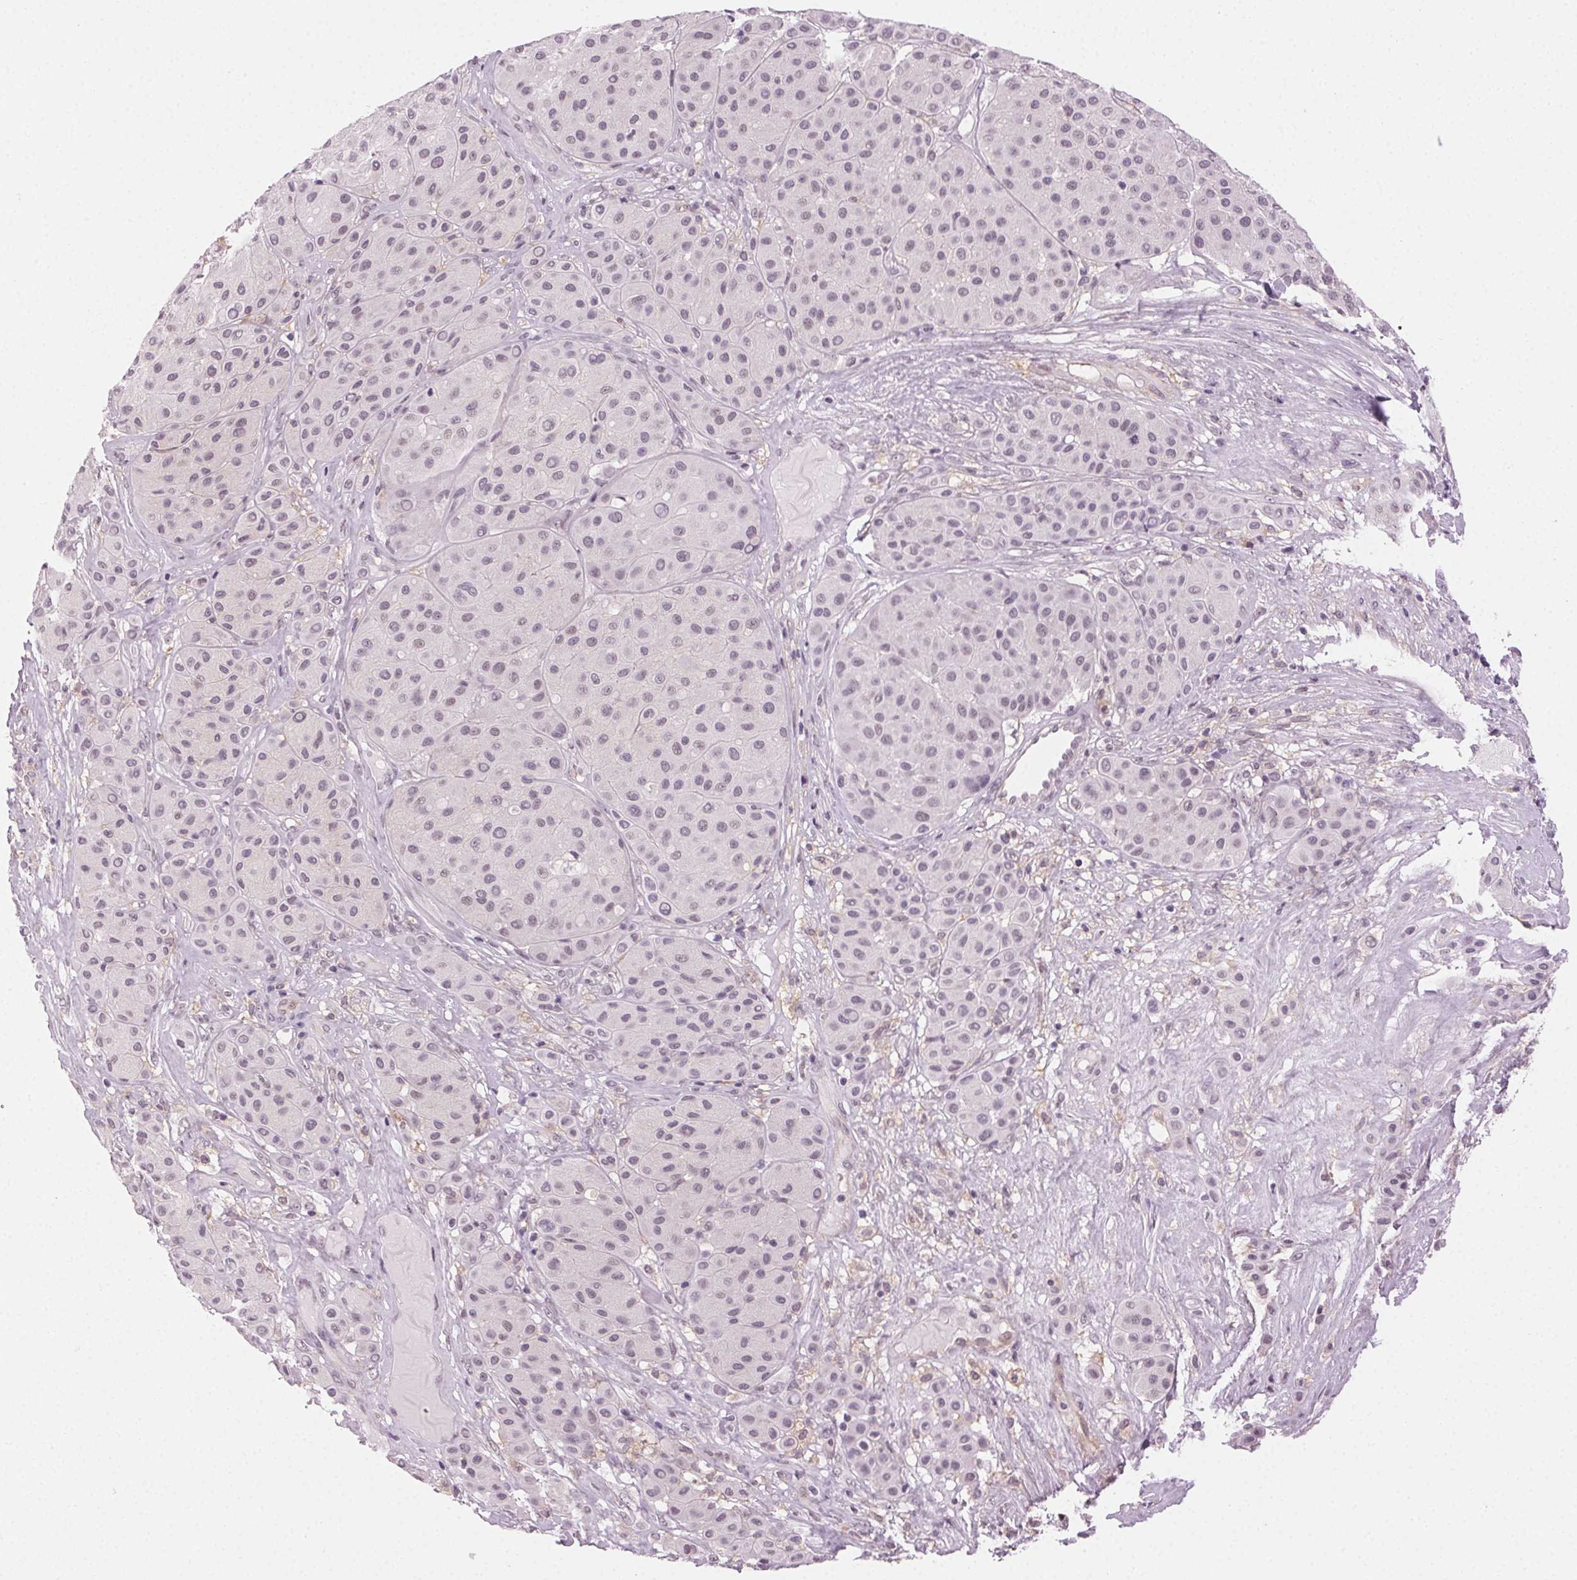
{"staining": {"intensity": "negative", "quantity": "none", "location": "none"}, "tissue": "melanoma", "cell_type": "Tumor cells", "image_type": "cancer", "snomed": [{"axis": "morphology", "description": "Malignant melanoma, Metastatic site"}, {"axis": "topography", "description": "Smooth muscle"}], "caption": "Immunohistochemical staining of malignant melanoma (metastatic site) exhibits no significant positivity in tumor cells.", "gene": "AIF1L", "patient": {"sex": "male", "age": 41}}